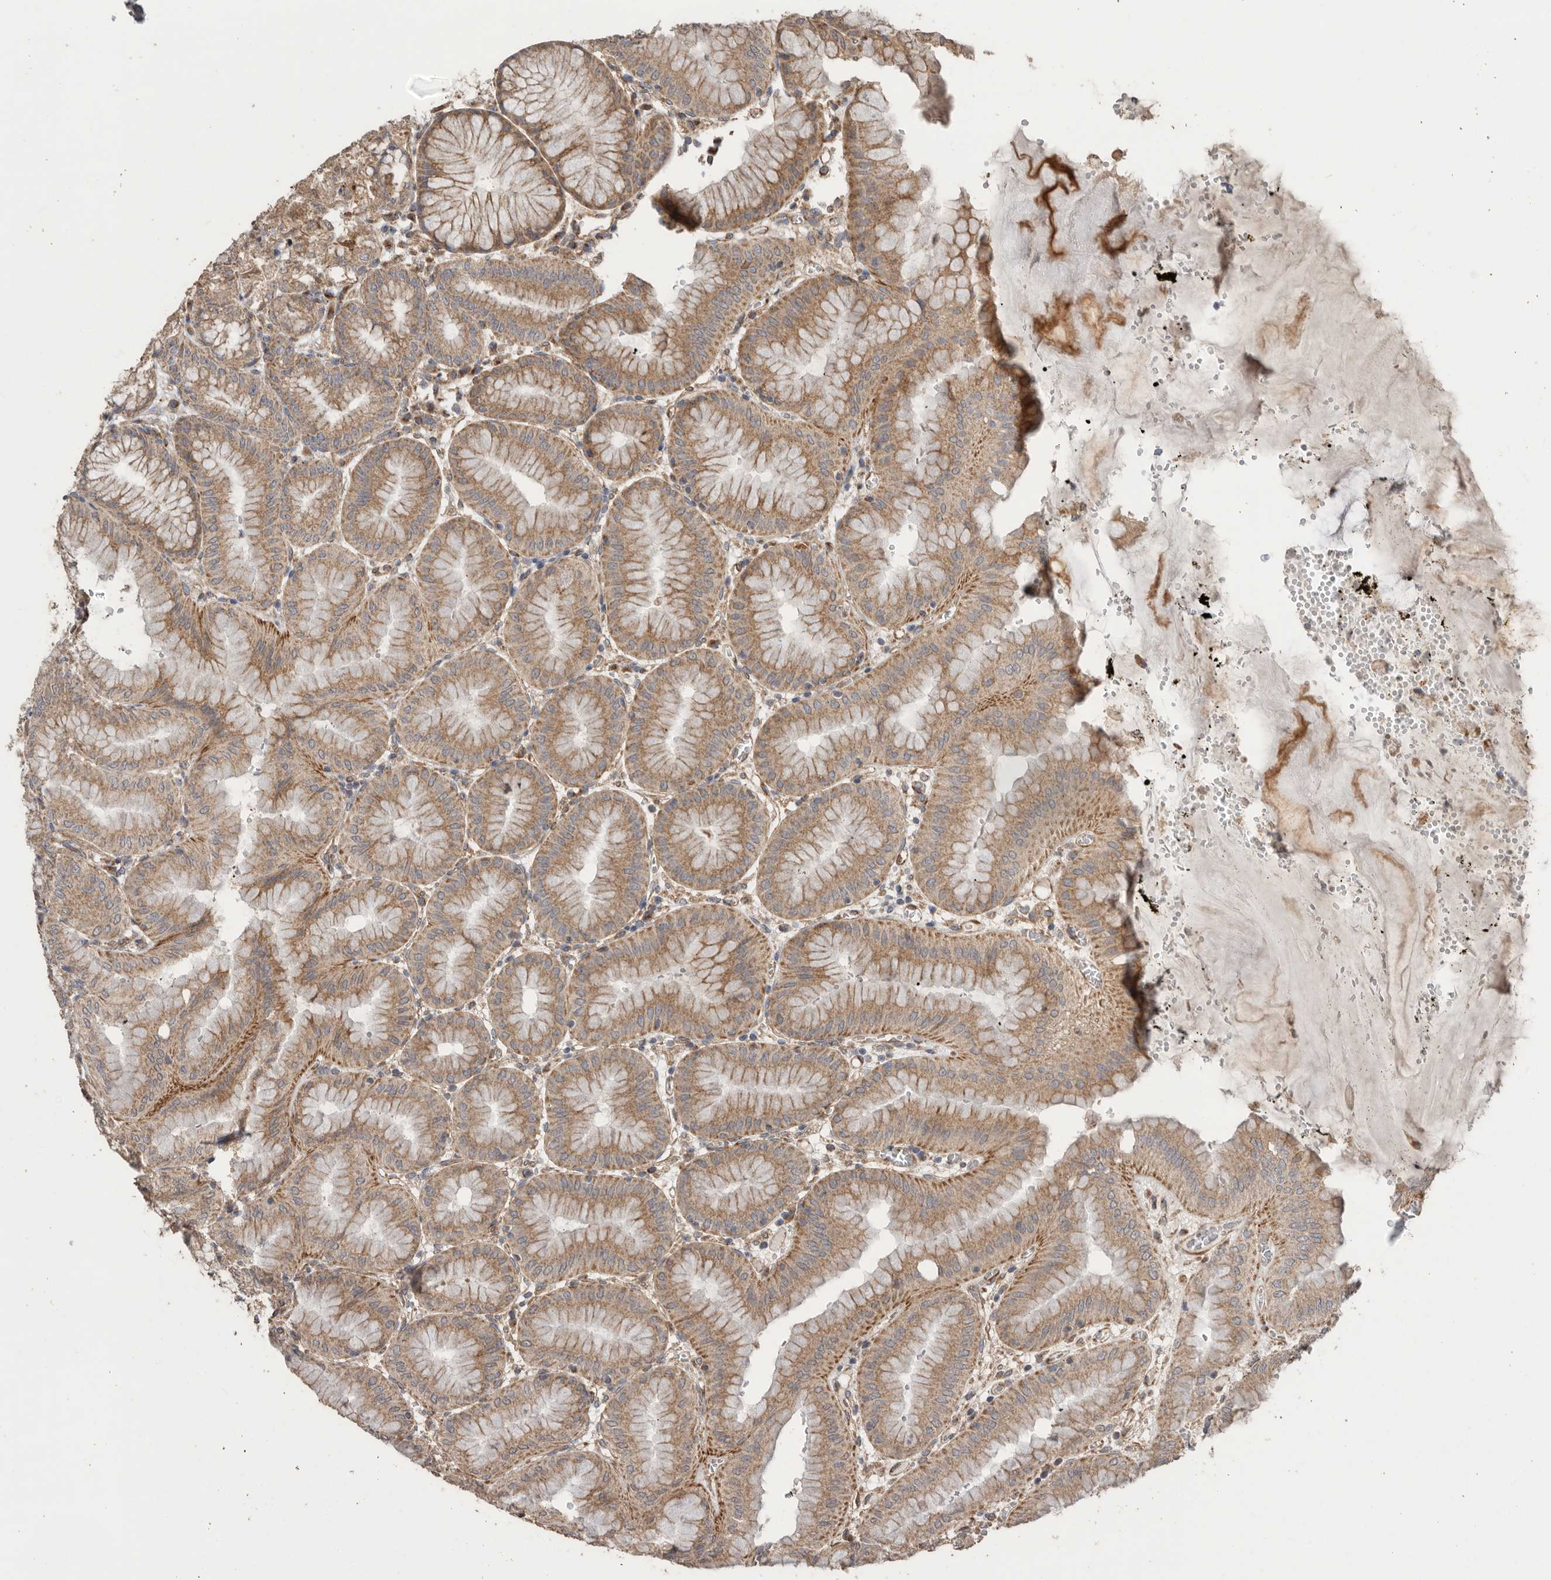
{"staining": {"intensity": "moderate", "quantity": ">75%", "location": "cytoplasmic/membranous"}, "tissue": "stomach", "cell_type": "Glandular cells", "image_type": "normal", "snomed": [{"axis": "morphology", "description": "Normal tissue, NOS"}, {"axis": "topography", "description": "Stomach, lower"}], "caption": "Immunohistochemistry (IHC) histopathology image of benign stomach: stomach stained using immunohistochemistry (IHC) exhibits medium levels of moderate protein expression localized specifically in the cytoplasmic/membranous of glandular cells, appearing as a cytoplasmic/membranous brown color.", "gene": "PODXL2", "patient": {"sex": "male", "age": 71}}